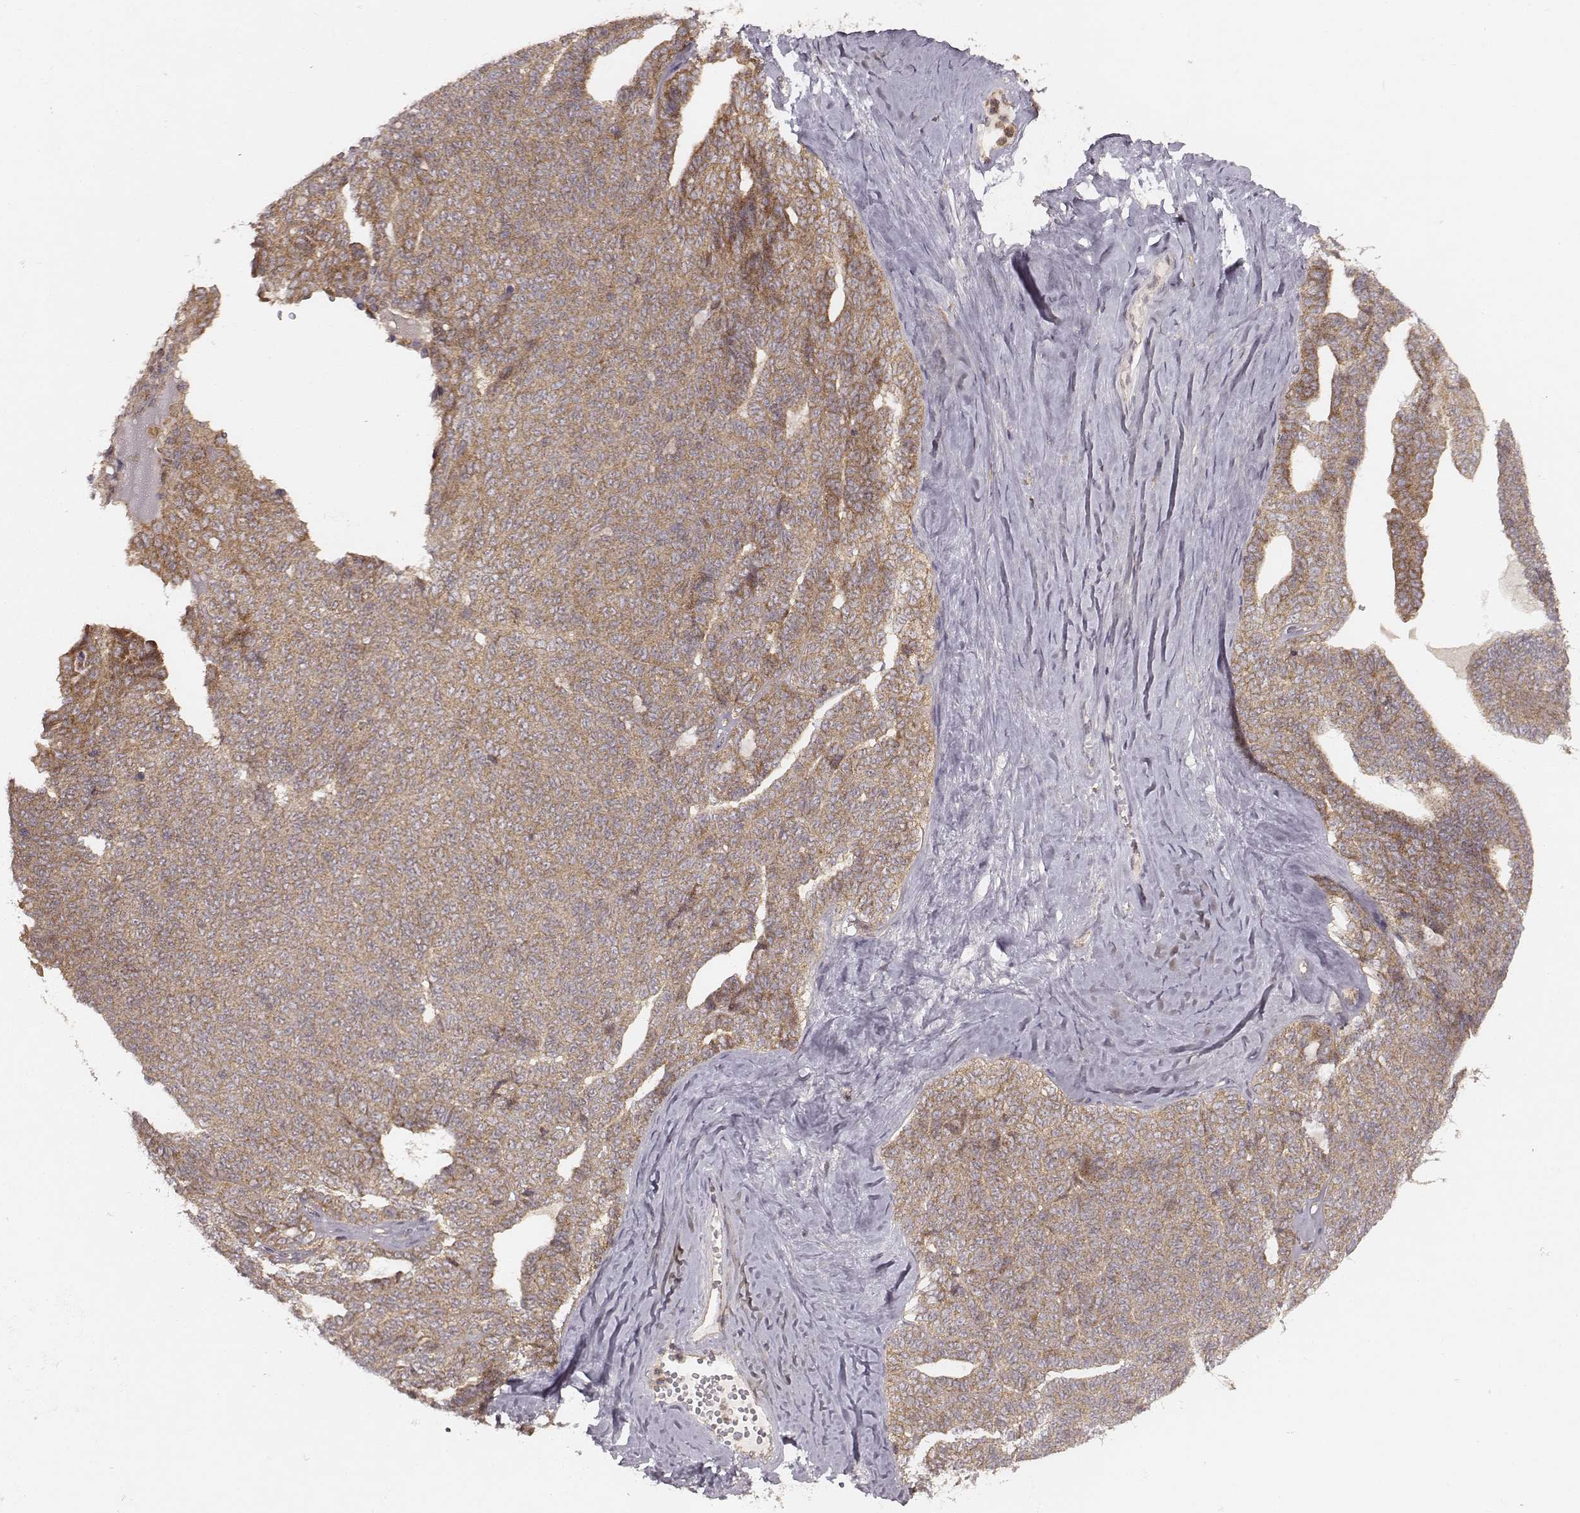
{"staining": {"intensity": "moderate", "quantity": ">75%", "location": "cytoplasmic/membranous"}, "tissue": "ovarian cancer", "cell_type": "Tumor cells", "image_type": "cancer", "snomed": [{"axis": "morphology", "description": "Cystadenocarcinoma, serous, NOS"}, {"axis": "topography", "description": "Ovary"}], "caption": "Human ovarian cancer stained with a protein marker displays moderate staining in tumor cells.", "gene": "VPS26A", "patient": {"sex": "female", "age": 71}}